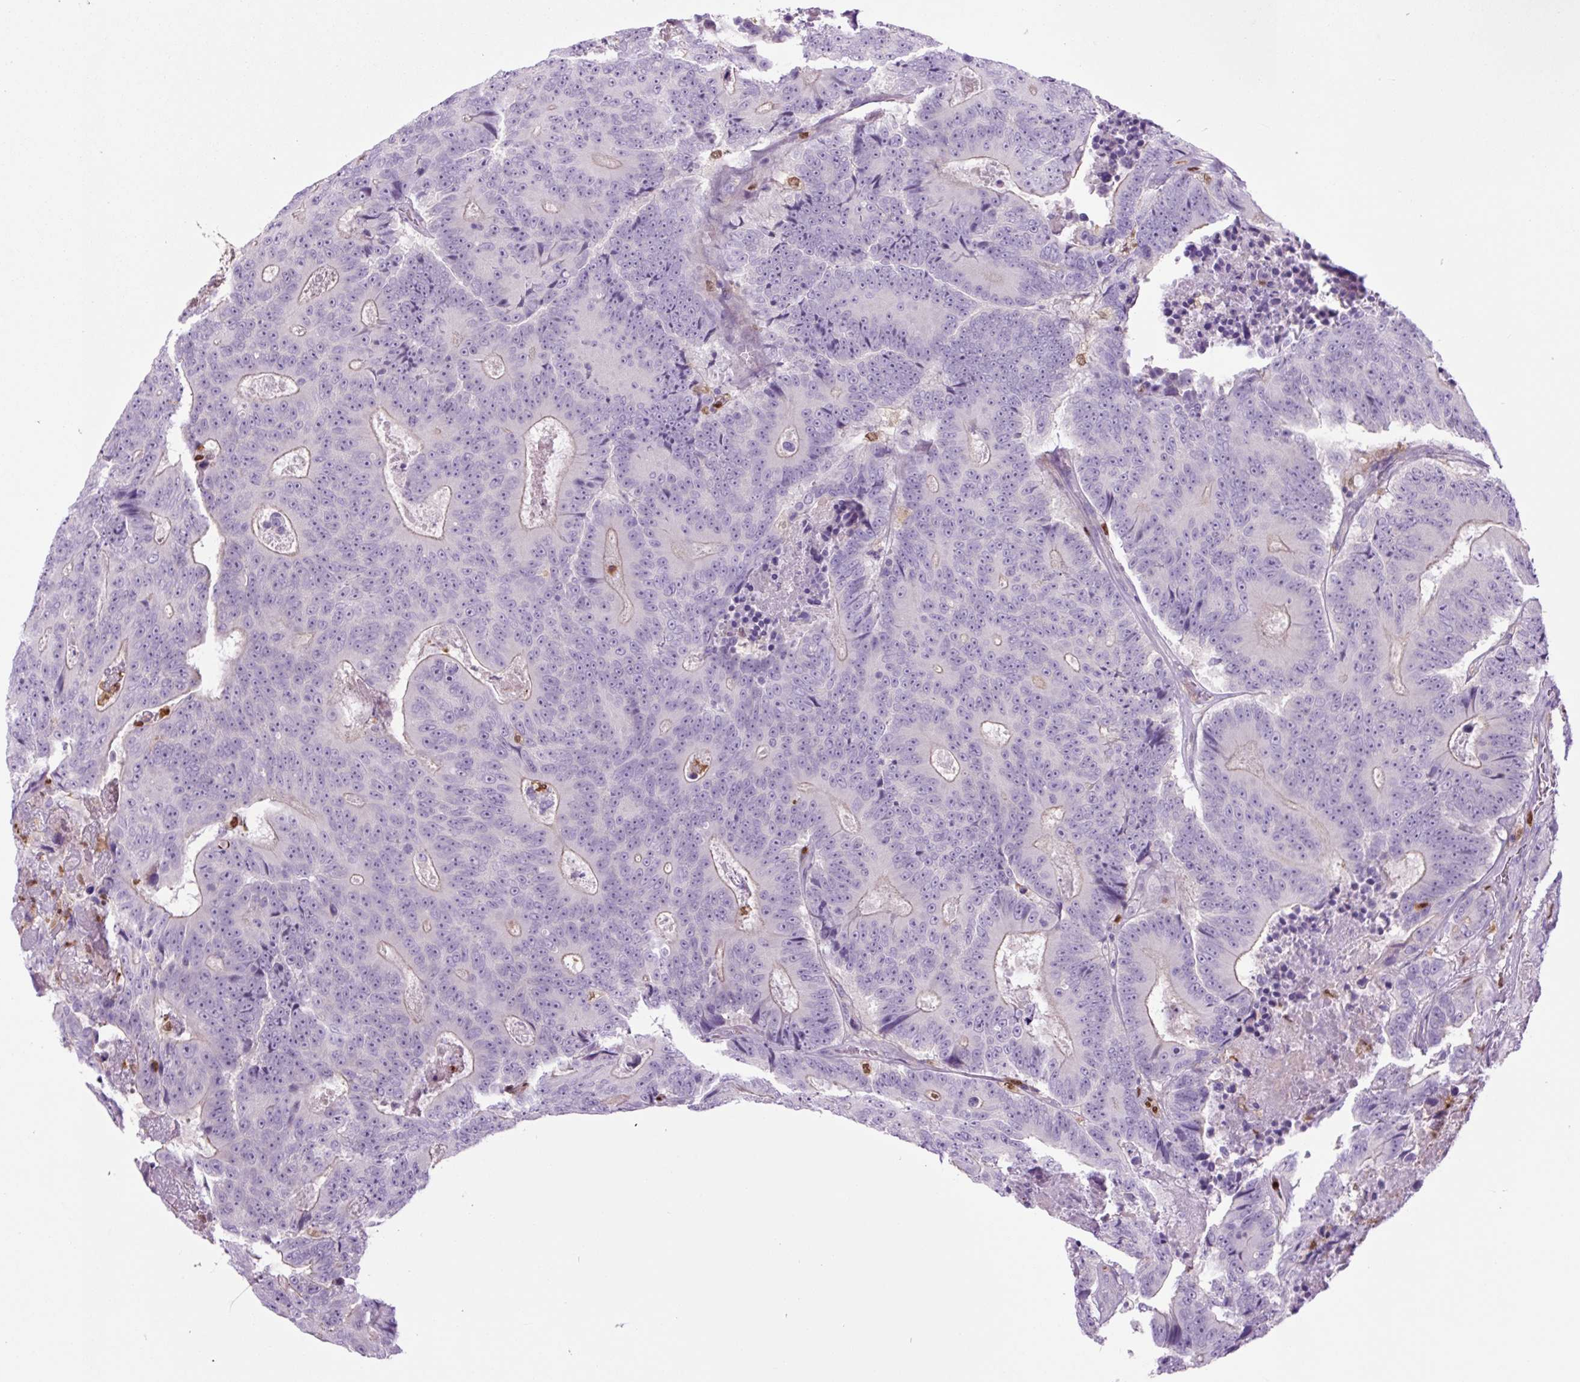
{"staining": {"intensity": "negative", "quantity": "none", "location": "none"}, "tissue": "colorectal cancer", "cell_type": "Tumor cells", "image_type": "cancer", "snomed": [{"axis": "morphology", "description": "Adenocarcinoma, NOS"}, {"axis": "topography", "description": "Colon"}], "caption": "Tumor cells show no significant expression in colorectal adenocarcinoma. (DAB IHC visualized using brightfield microscopy, high magnification).", "gene": "SPI1", "patient": {"sex": "male", "age": 83}}